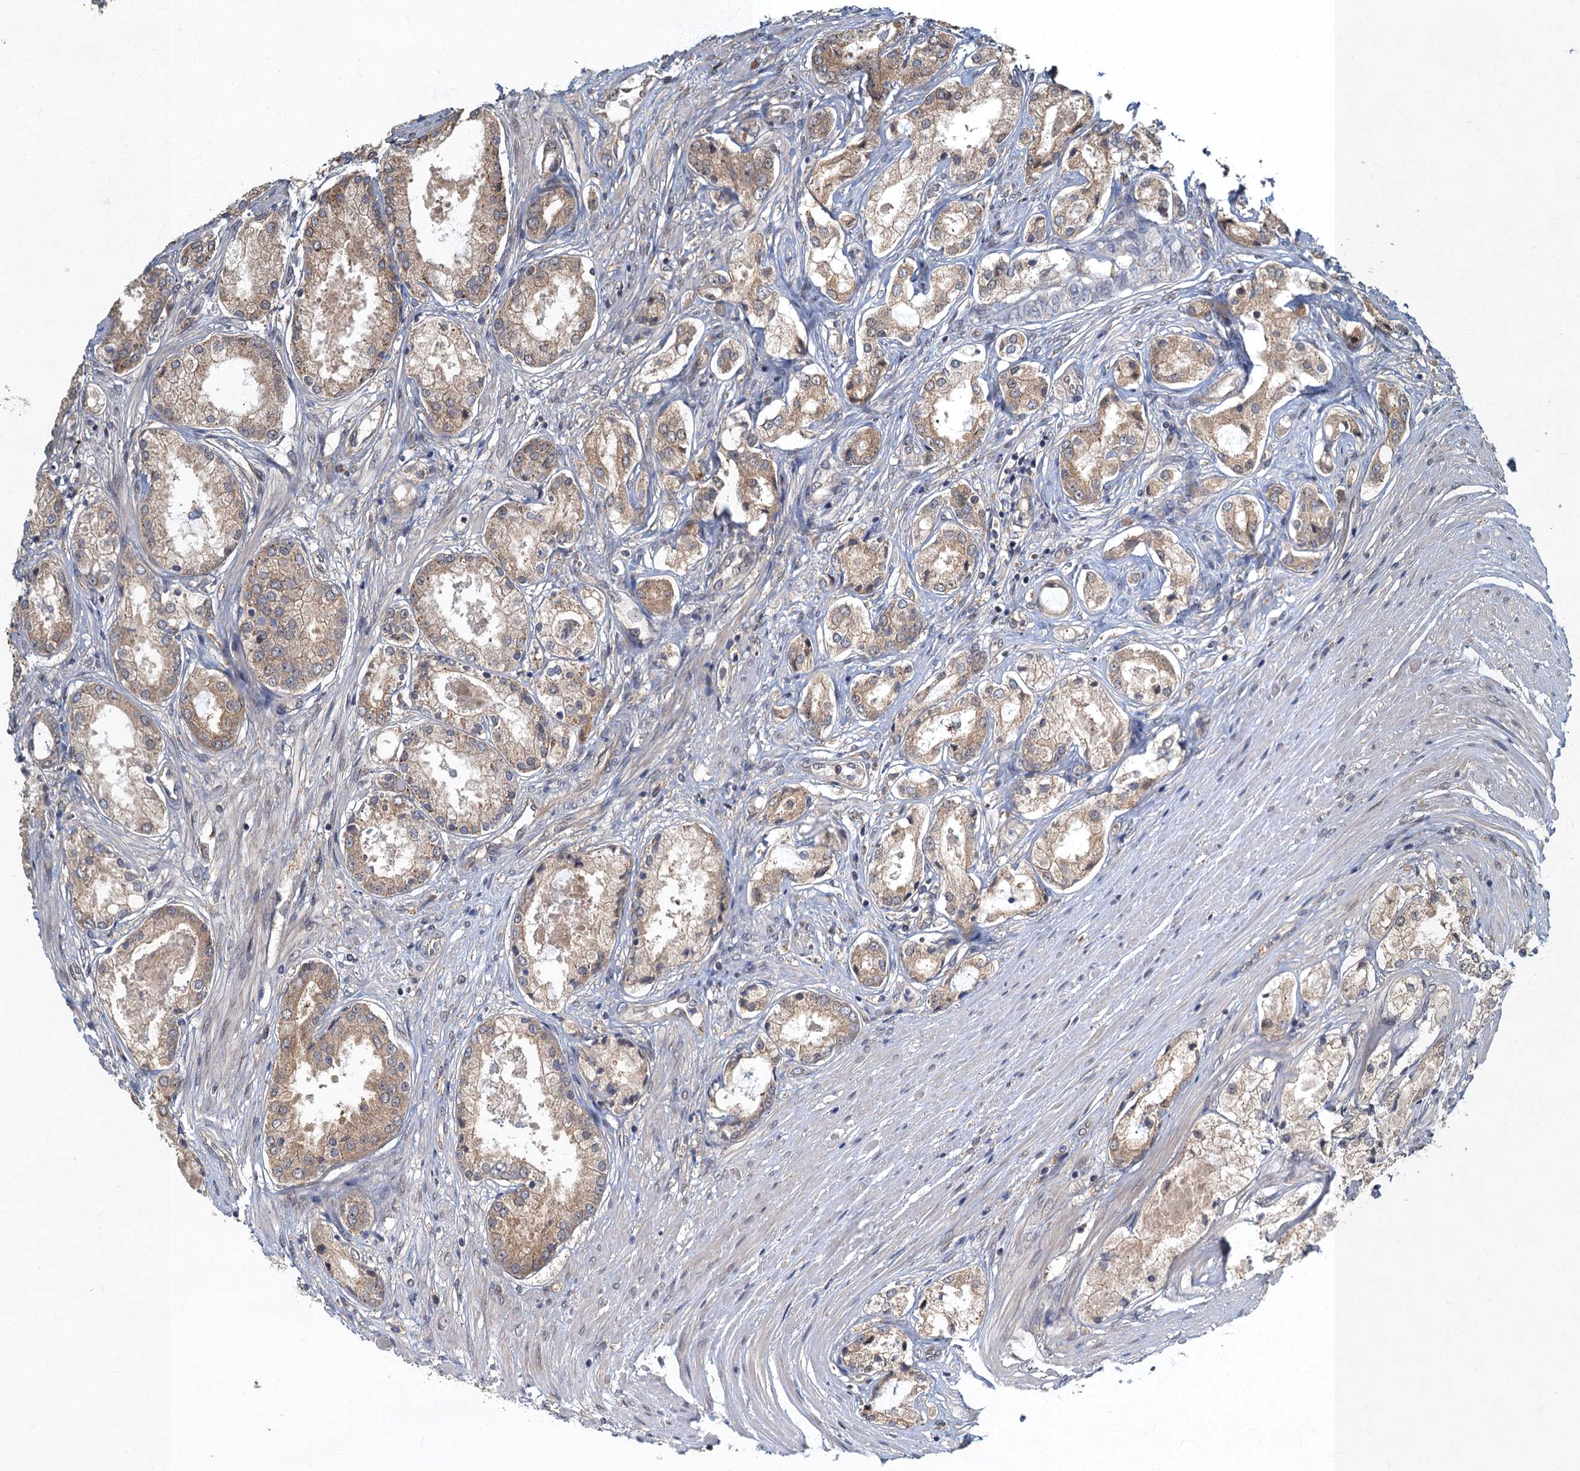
{"staining": {"intensity": "weak", "quantity": ">75%", "location": "cytoplasmic/membranous"}, "tissue": "prostate cancer", "cell_type": "Tumor cells", "image_type": "cancer", "snomed": [{"axis": "morphology", "description": "Adenocarcinoma, Low grade"}, {"axis": "topography", "description": "Prostate"}], "caption": "Brown immunohistochemical staining in prostate low-grade adenocarcinoma demonstrates weak cytoplasmic/membranous positivity in about >75% of tumor cells.", "gene": "TBCK", "patient": {"sex": "male", "age": 68}}